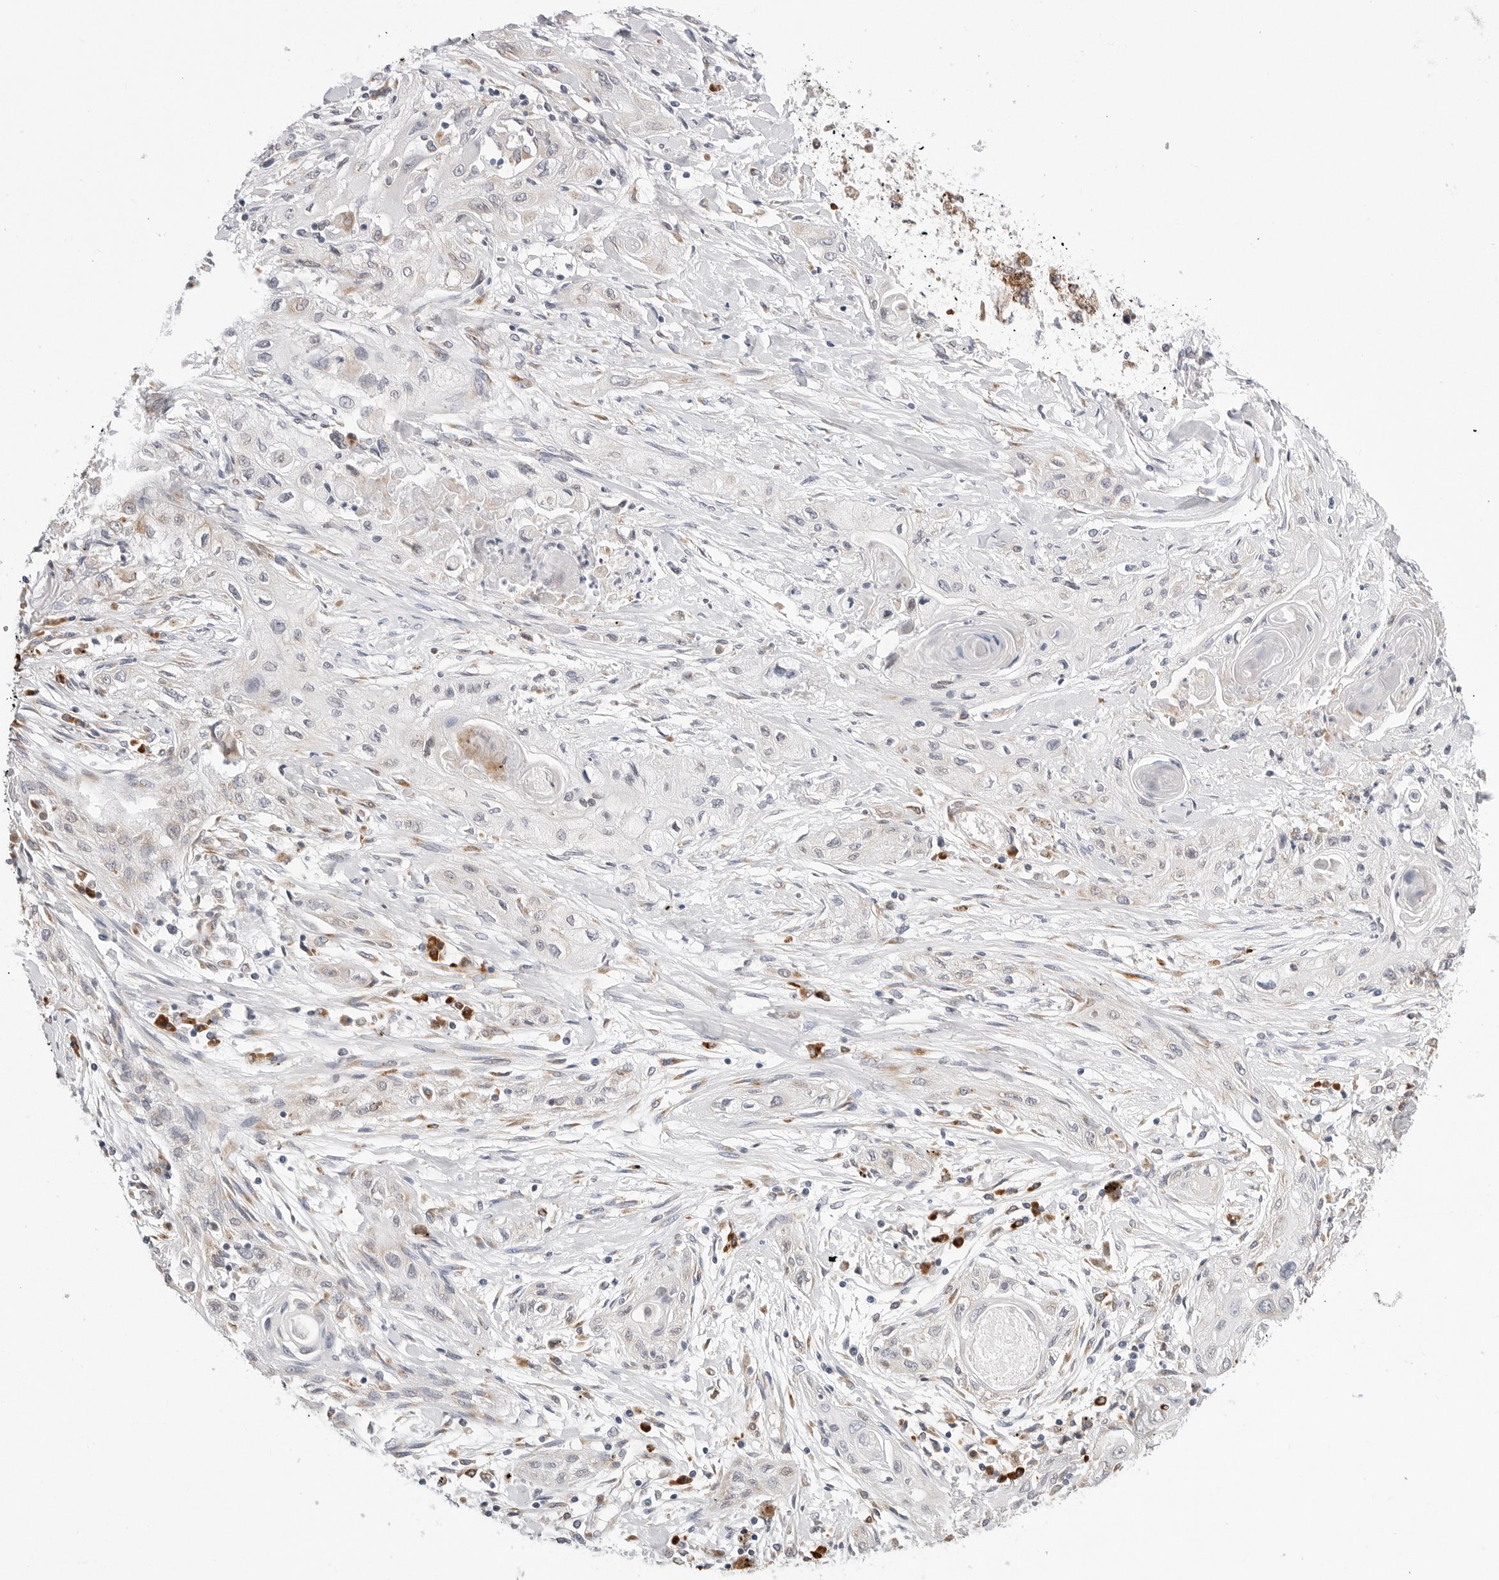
{"staining": {"intensity": "negative", "quantity": "none", "location": "none"}, "tissue": "lung cancer", "cell_type": "Tumor cells", "image_type": "cancer", "snomed": [{"axis": "morphology", "description": "Squamous cell carcinoma, NOS"}, {"axis": "topography", "description": "Lung"}], "caption": "Histopathology image shows no protein positivity in tumor cells of squamous cell carcinoma (lung) tissue.", "gene": "RPN1", "patient": {"sex": "female", "age": 47}}